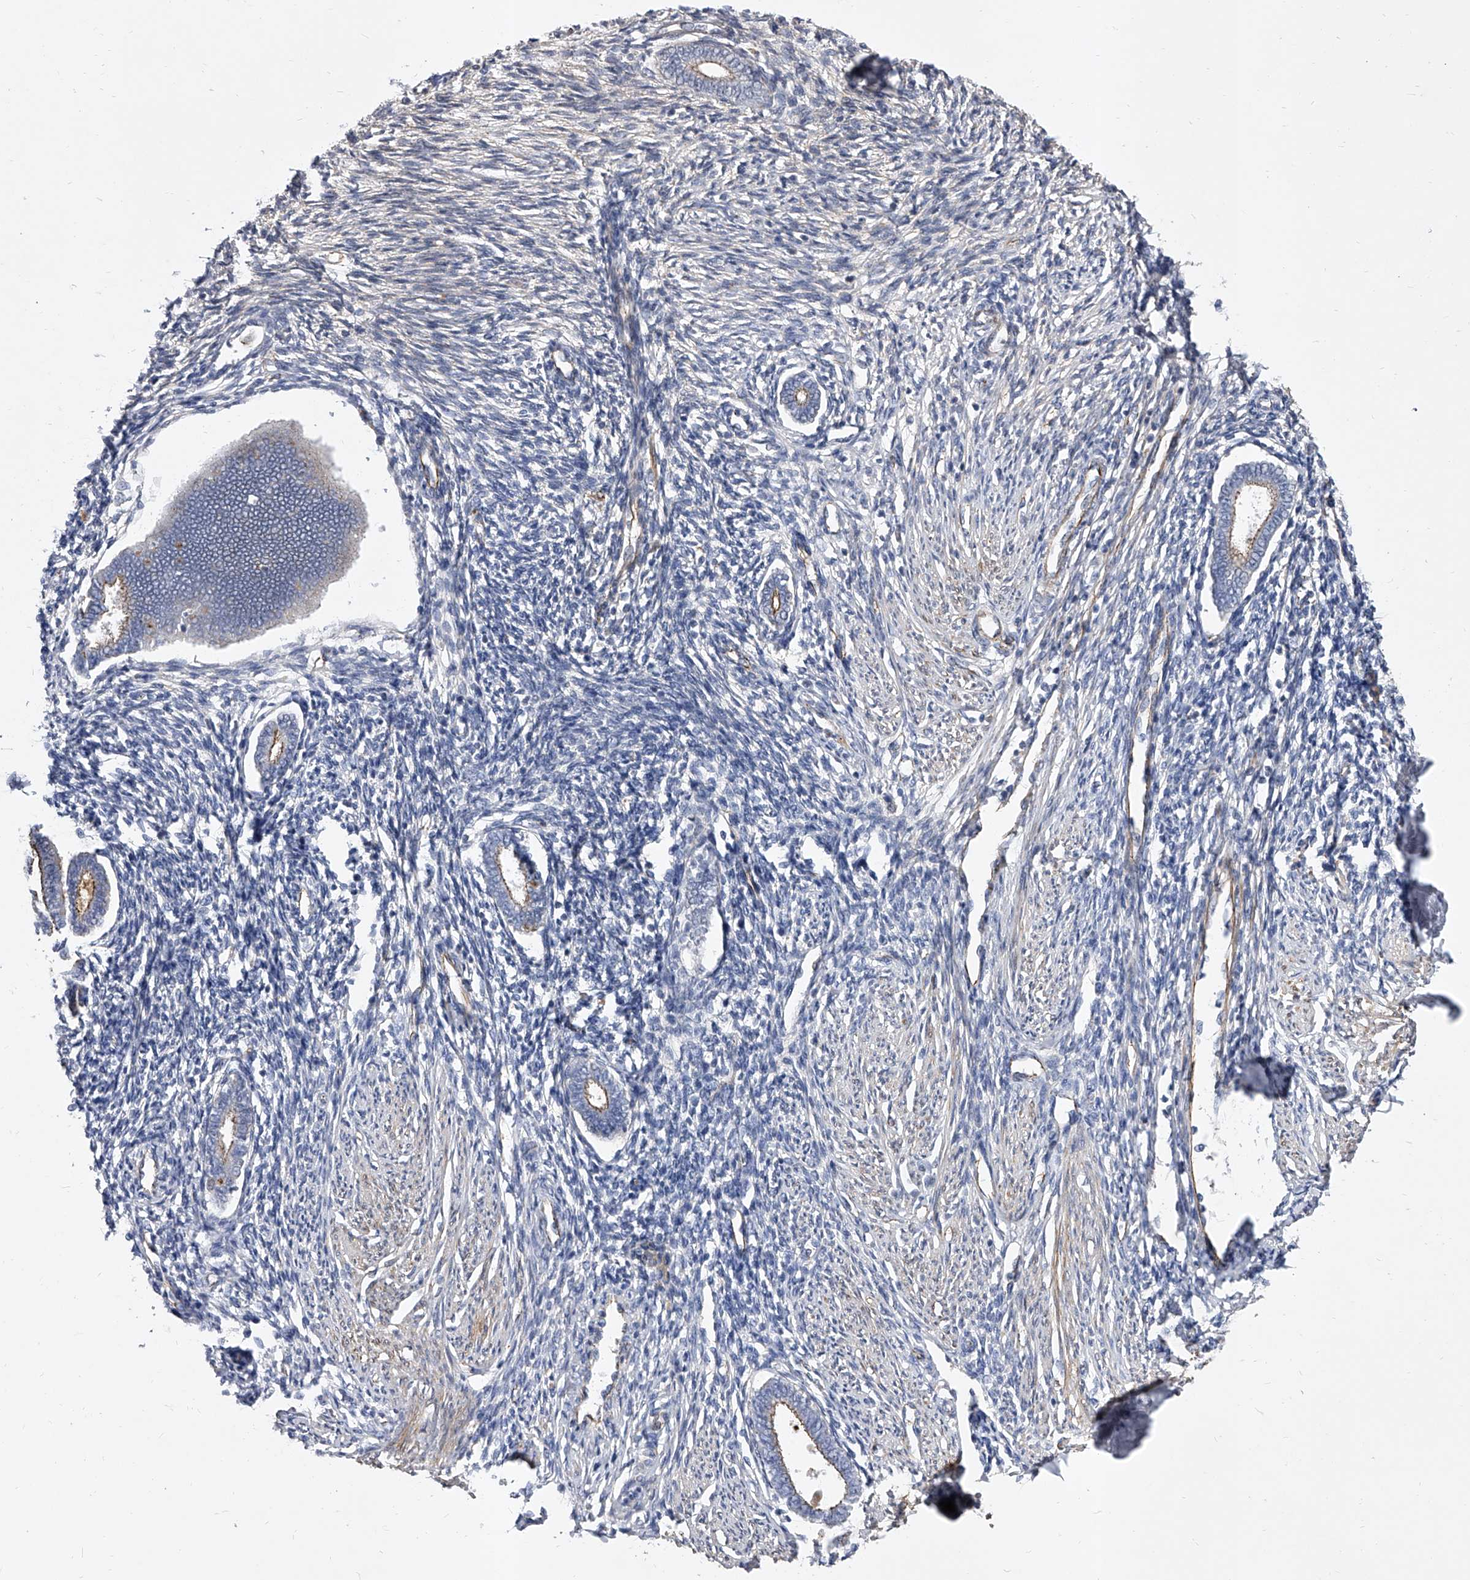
{"staining": {"intensity": "negative", "quantity": "none", "location": "none"}, "tissue": "endometrium", "cell_type": "Cells in endometrial stroma", "image_type": "normal", "snomed": [{"axis": "morphology", "description": "Normal tissue, NOS"}, {"axis": "topography", "description": "Endometrium"}], "caption": "This is an immunohistochemistry image of unremarkable endometrium. There is no expression in cells in endometrial stroma.", "gene": "ENSG00000250424", "patient": {"sex": "female", "age": 56}}